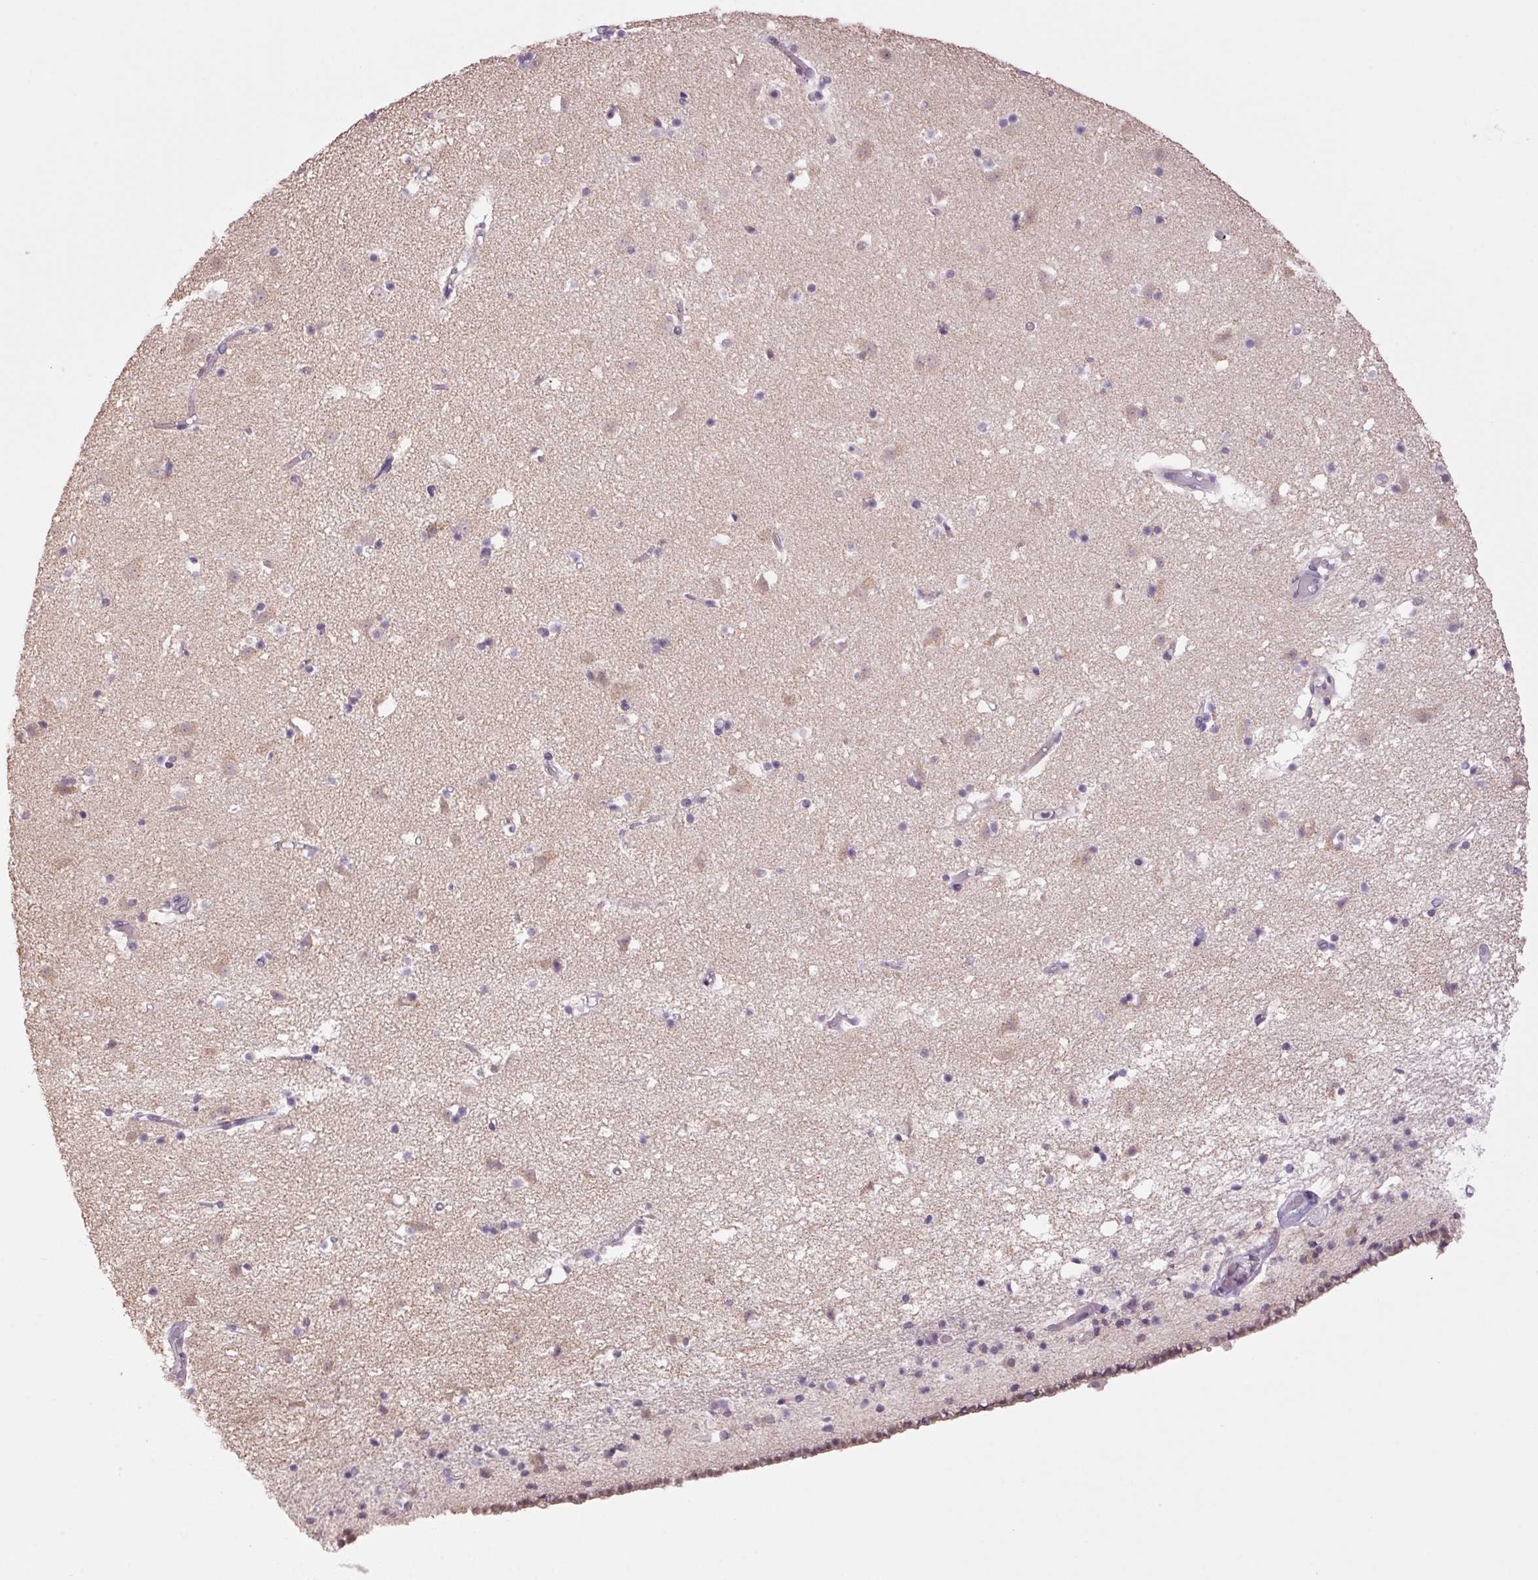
{"staining": {"intensity": "weak", "quantity": "<25%", "location": "cytoplasmic/membranous"}, "tissue": "caudate", "cell_type": "Glial cells", "image_type": "normal", "snomed": [{"axis": "morphology", "description": "Normal tissue, NOS"}, {"axis": "topography", "description": "Lateral ventricle wall"}], "caption": "Immunohistochemistry of normal caudate demonstrates no expression in glial cells.", "gene": "VWA3B", "patient": {"sex": "female", "age": 42}}